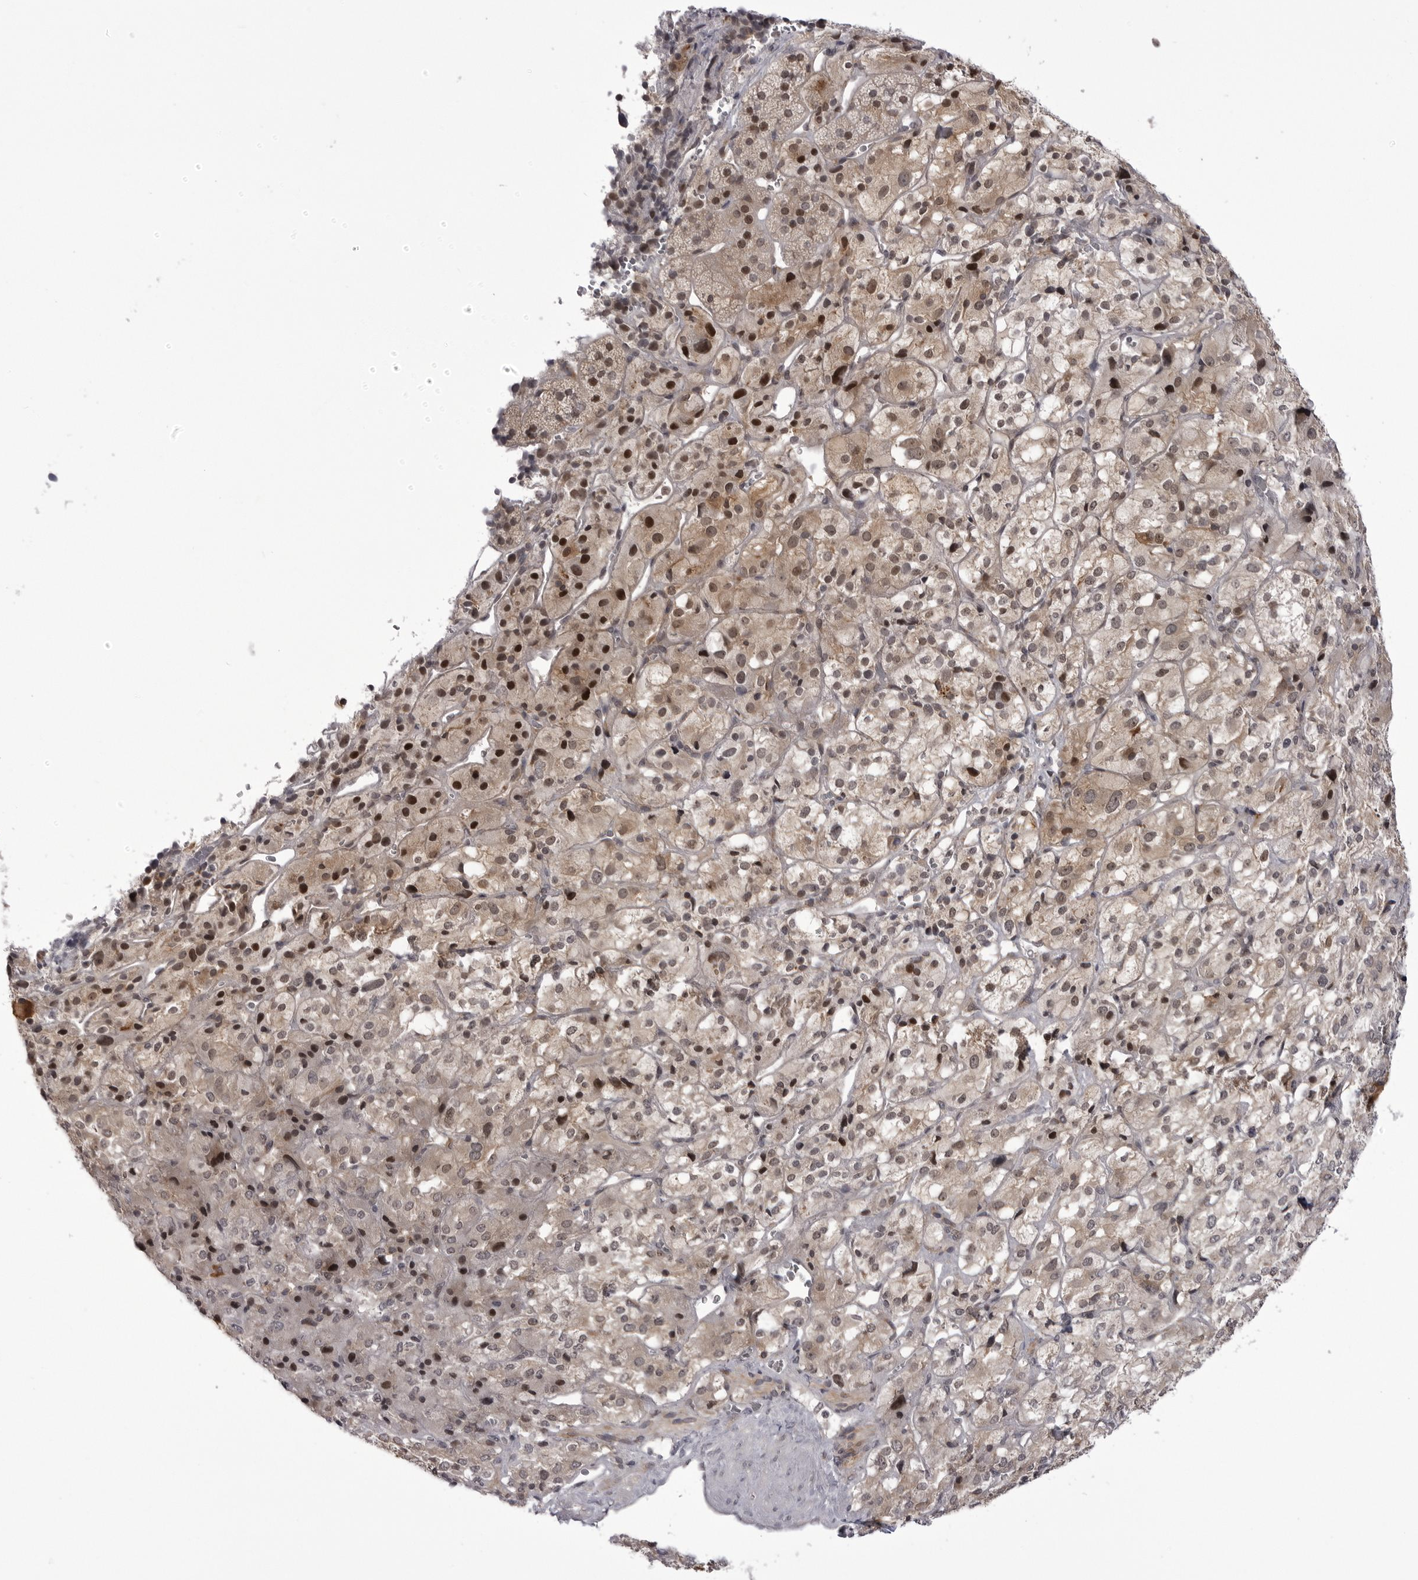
{"staining": {"intensity": "moderate", "quantity": "25%-75%", "location": "cytoplasmic/membranous,nuclear"}, "tissue": "adrenal gland", "cell_type": "Glandular cells", "image_type": "normal", "snomed": [{"axis": "morphology", "description": "Normal tissue, NOS"}, {"axis": "topography", "description": "Adrenal gland"}], "caption": "Immunohistochemistry of unremarkable adrenal gland exhibits medium levels of moderate cytoplasmic/membranous,nuclear expression in approximately 25%-75% of glandular cells.", "gene": "PTK2B", "patient": {"sex": "female", "age": 44}}